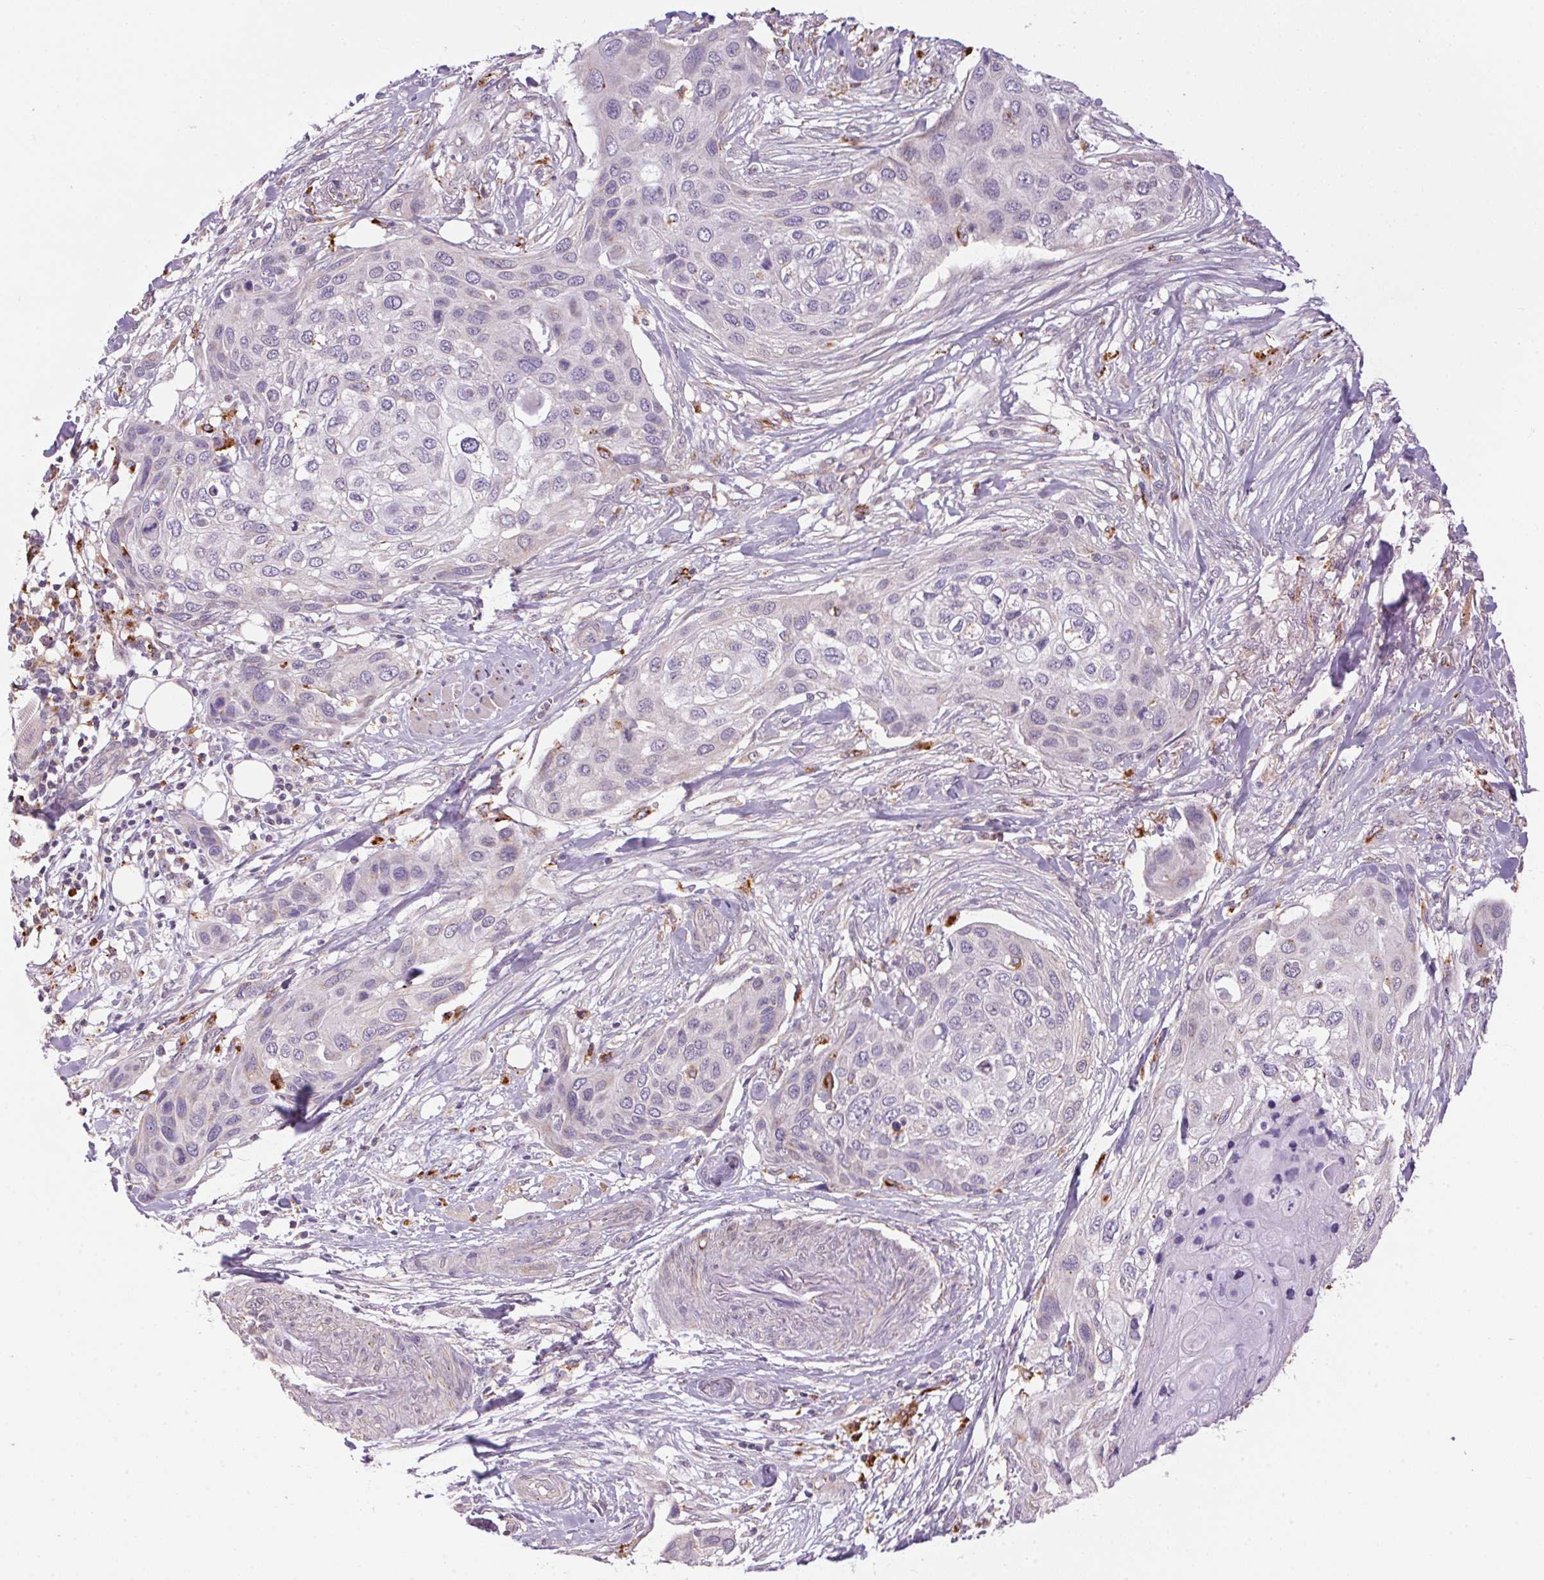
{"staining": {"intensity": "negative", "quantity": "none", "location": "none"}, "tissue": "skin cancer", "cell_type": "Tumor cells", "image_type": "cancer", "snomed": [{"axis": "morphology", "description": "Squamous cell carcinoma, NOS"}, {"axis": "topography", "description": "Skin"}], "caption": "This is an IHC micrograph of human skin squamous cell carcinoma. There is no staining in tumor cells.", "gene": "ADH5", "patient": {"sex": "female", "age": 87}}